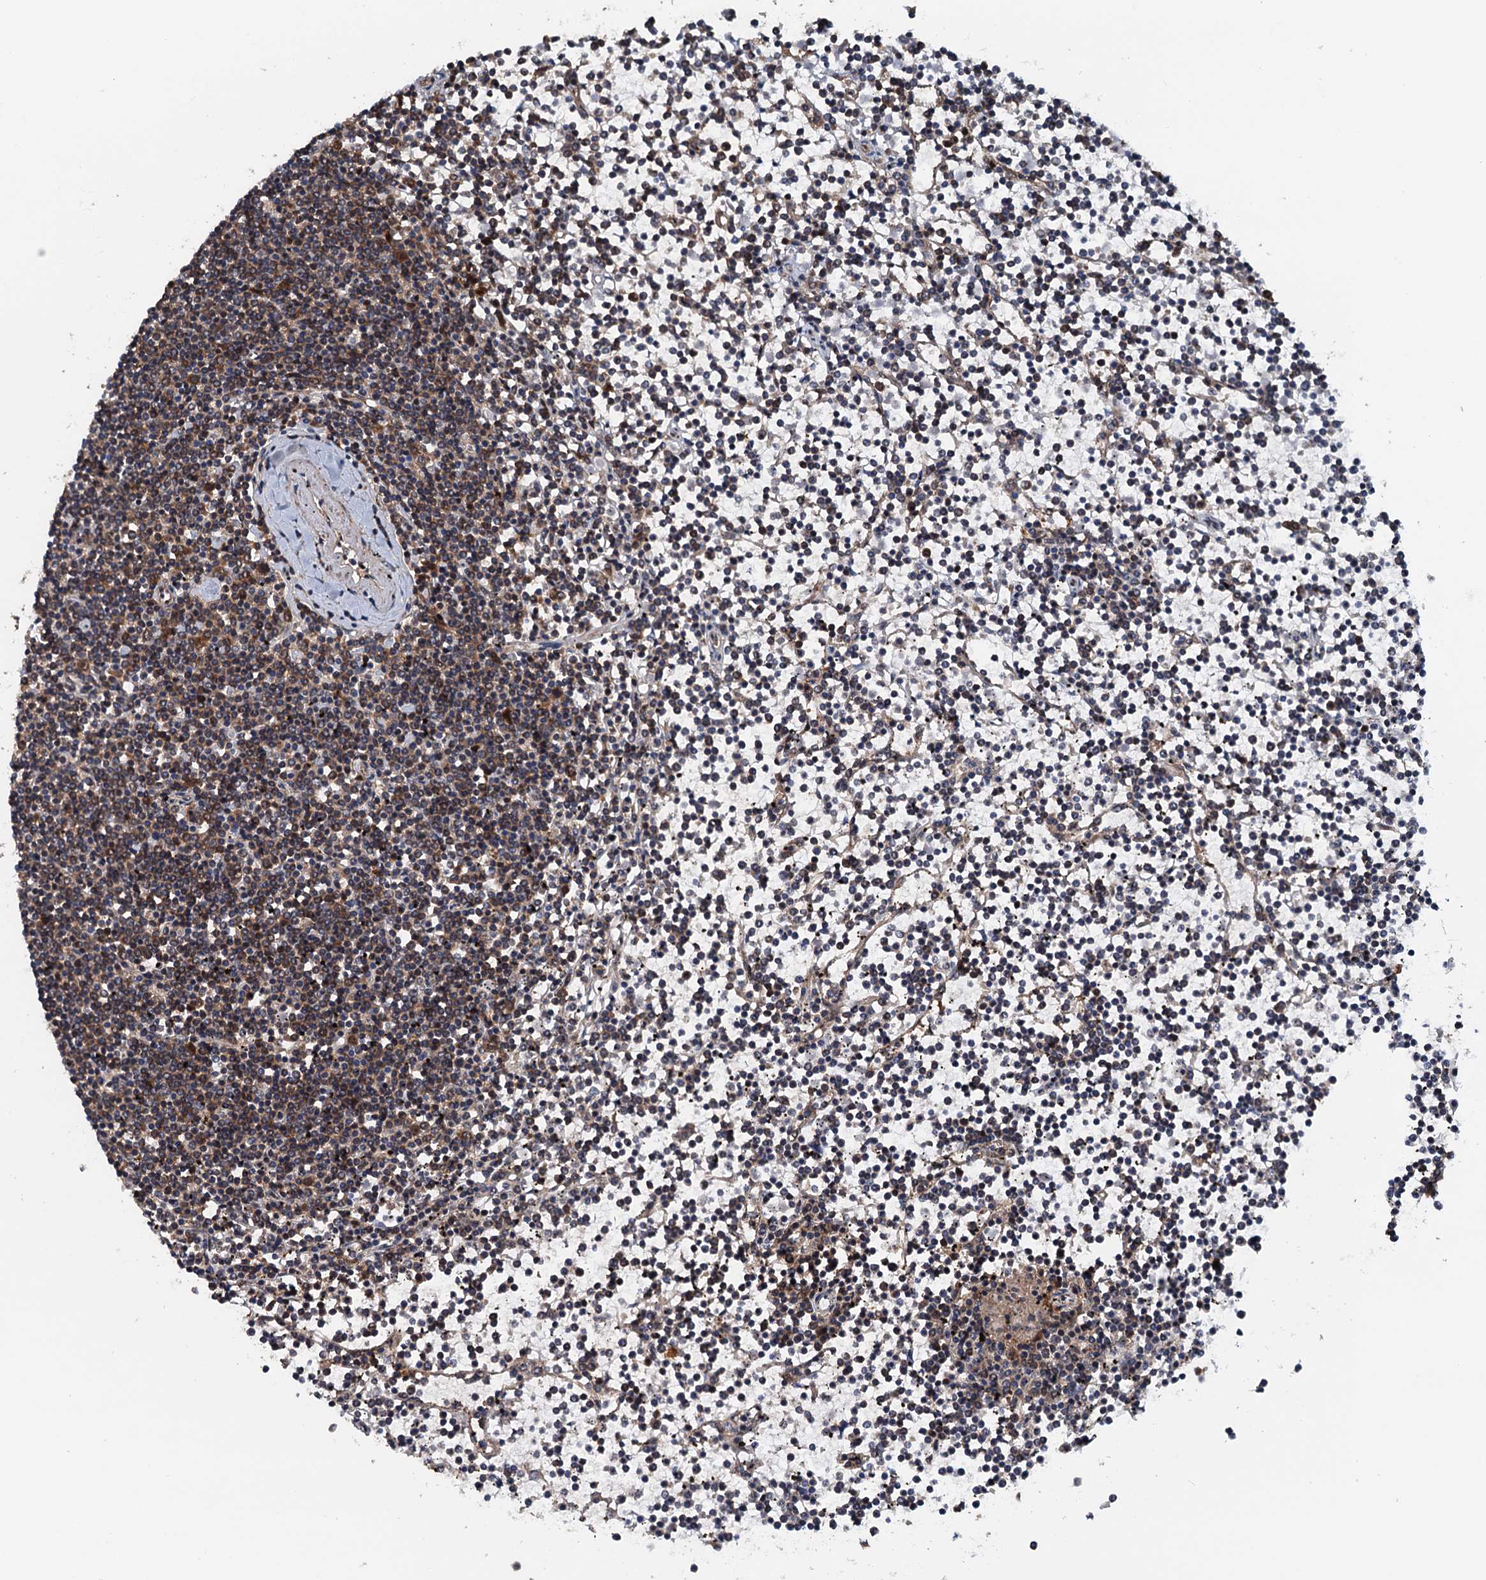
{"staining": {"intensity": "negative", "quantity": "none", "location": "none"}, "tissue": "lymphoma", "cell_type": "Tumor cells", "image_type": "cancer", "snomed": [{"axis": "morphology", "description": "Malignant lymphoma, non-Hodgkin's type, Low grade"}, {"axis": "topography", "description": "Spleen"}], "caption": "Tumor cells are negative for protein expression in human low-grade malignant lymphoma, non-Hodgkin's type.", "gene": "AAGAB", "patient": {"sex": "female", "age": 19}}